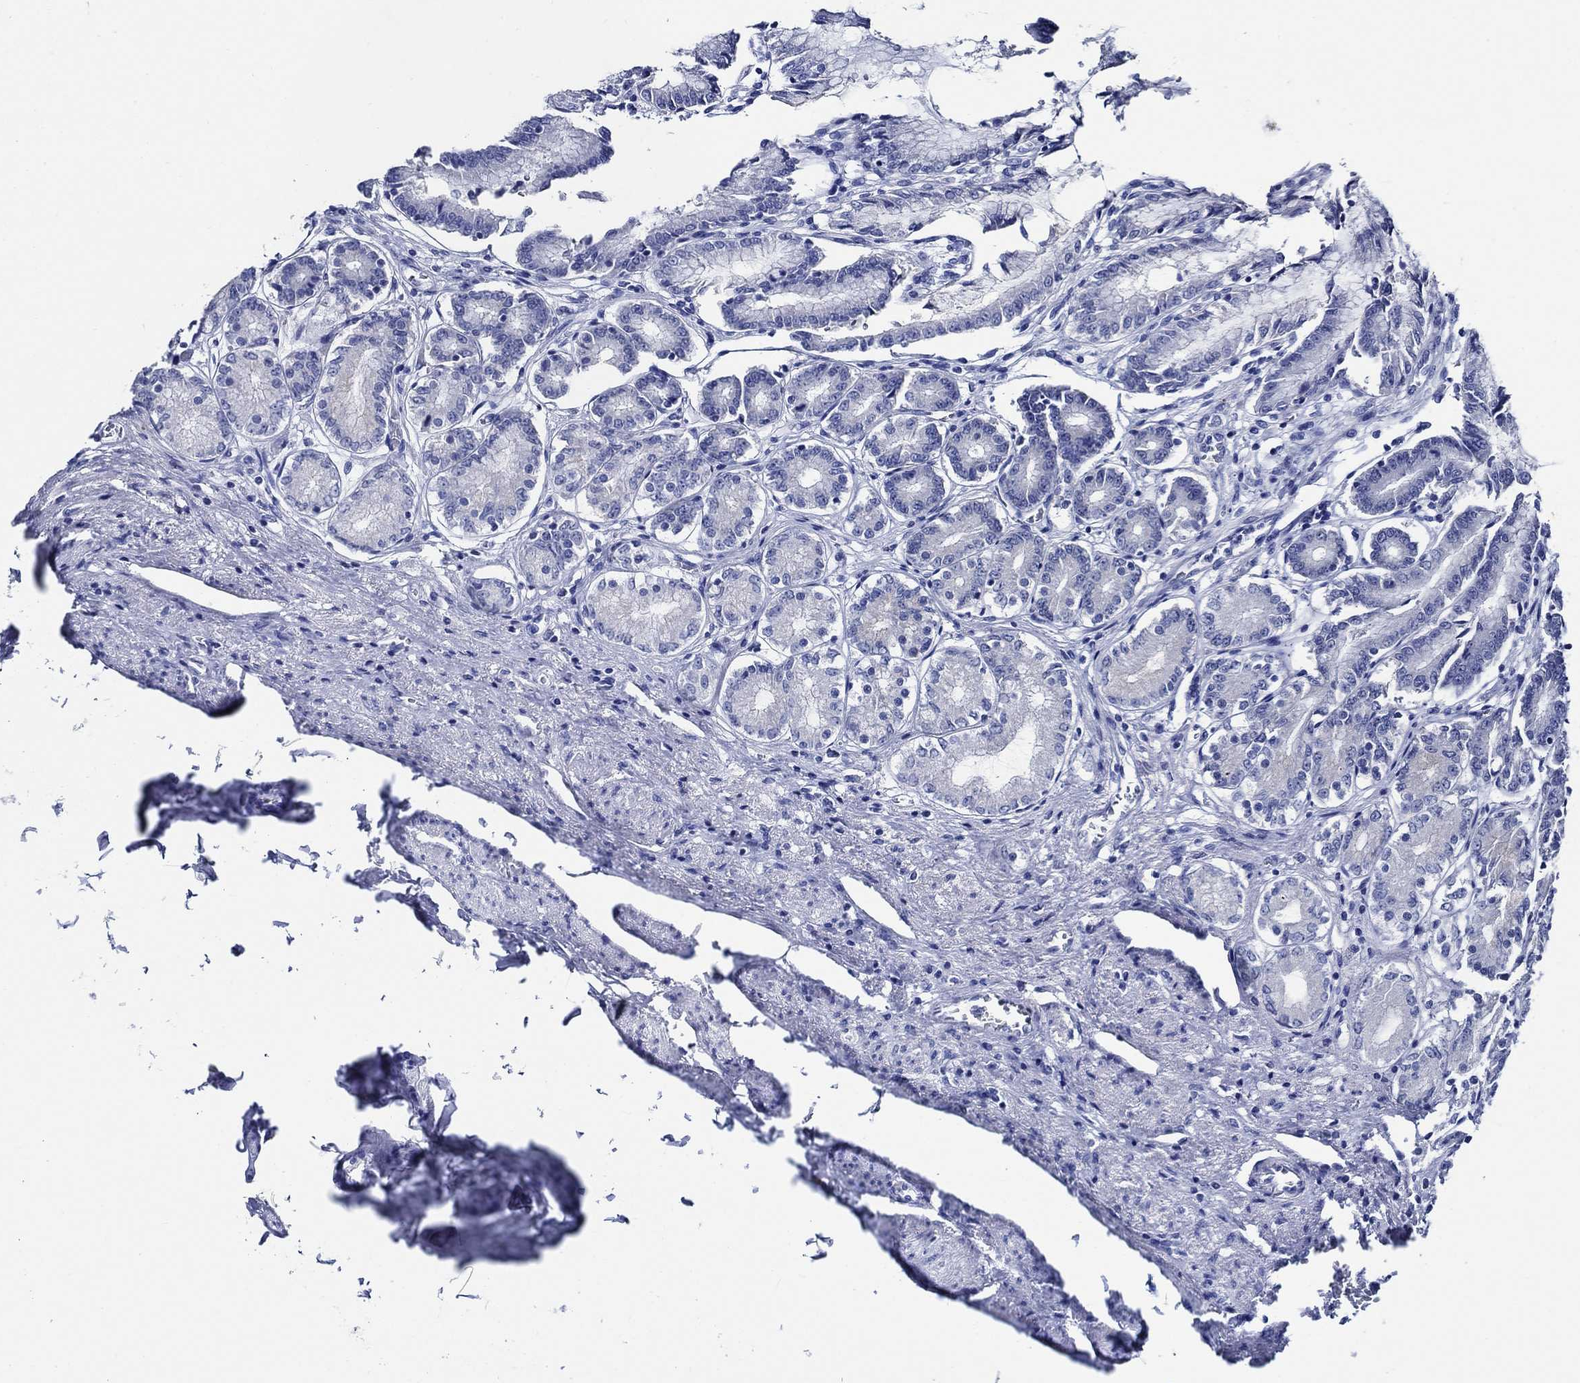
{"staining": {"intensity": "negative", "quantity": "none", "location": "none"}, "tissue": "stomach", "cell_type": "Glandular cells", "image_type": "normal", "snomed": [{"axis": "morphology", "description": "Normal tissue, NOS"}, {"axis": "topography", "description": "Stomach"}], "caption": "A micrograph of stomach stained for a protein reveals no brown staining in glandular cells. (Stains: DAB IHC with hematoxylin counter stain, Microscopy: brightfield microscopy at high magnification).", "gene": "WDR62", "patient": {"sex": "female", "age": 65}}